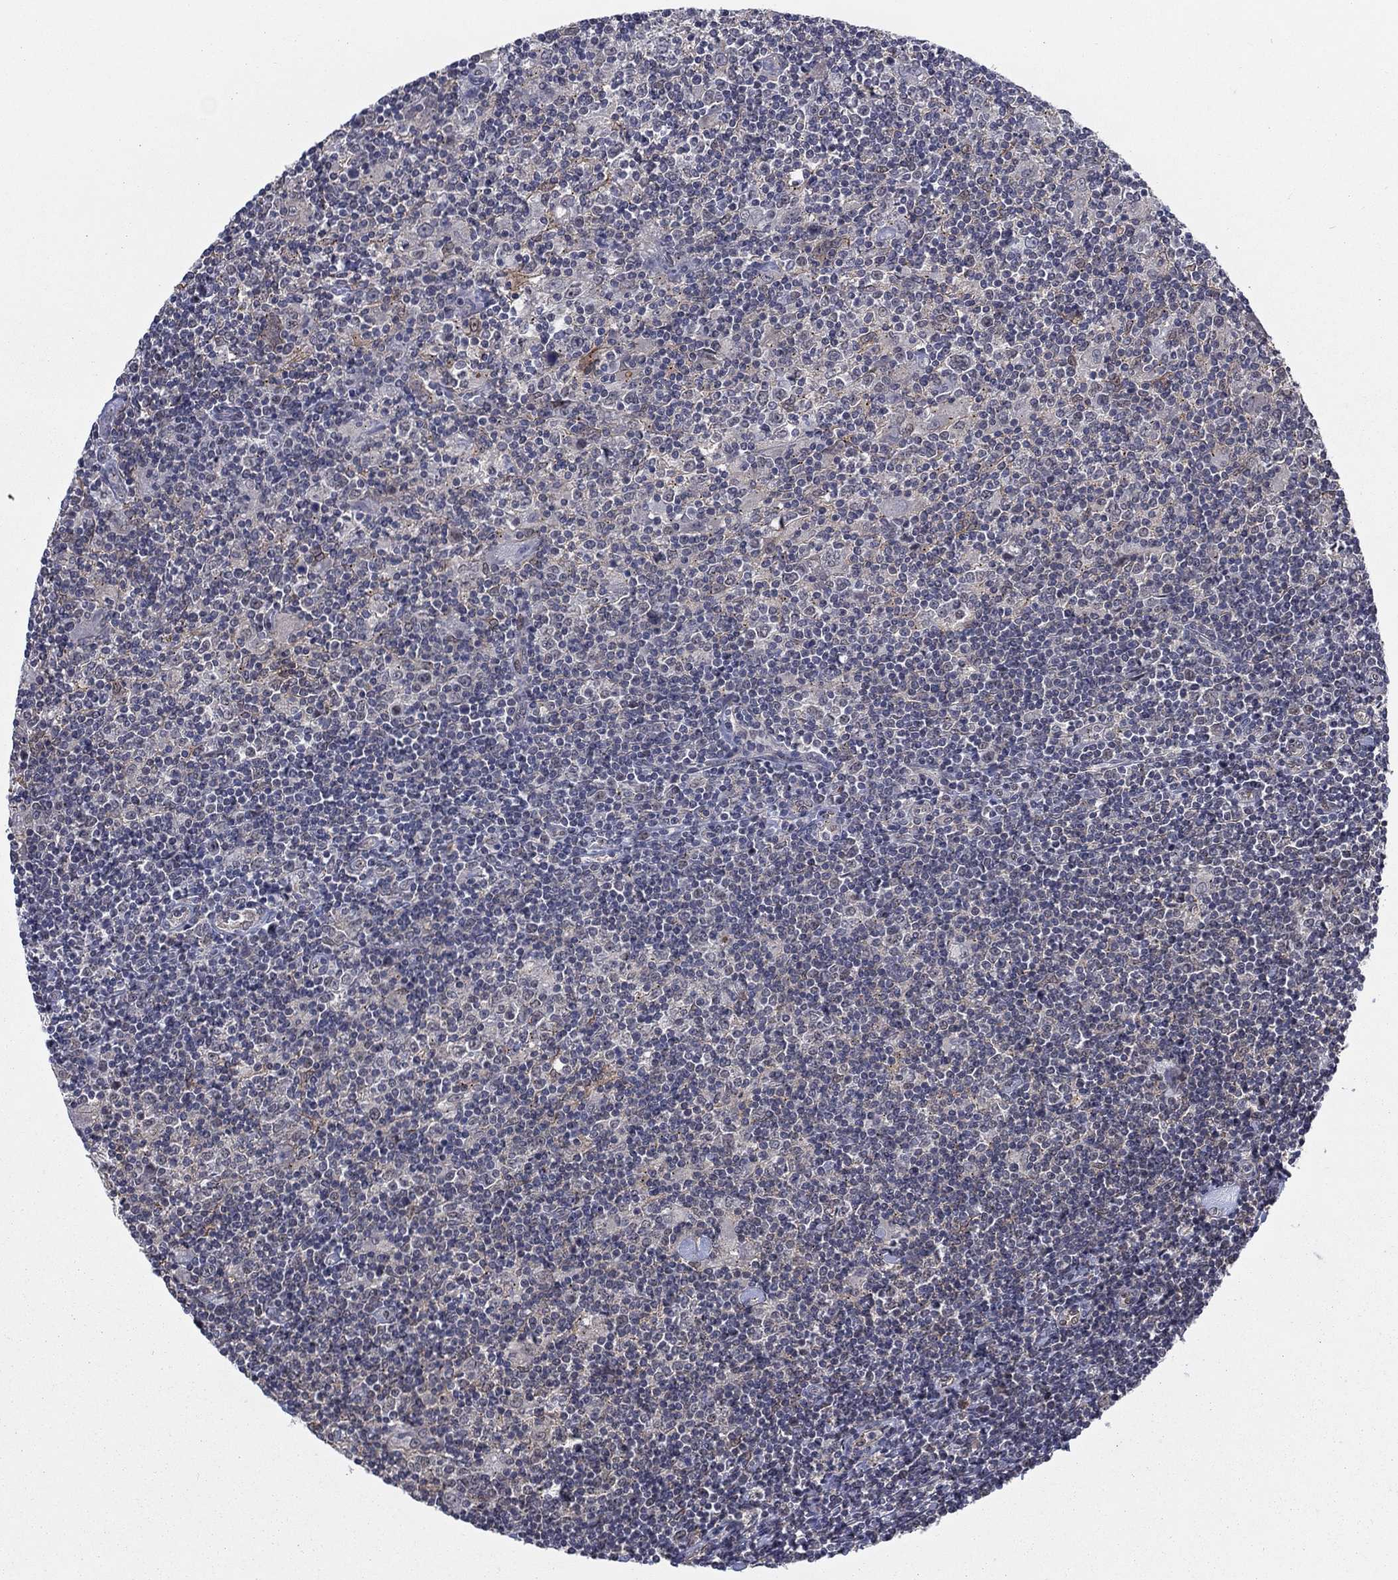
{"staining": {"intensity": "negative", "quantity": "none", "location": "none"}, "tissue": "lymphoma", "cell_type": "Tumor cells", "image_type": "cancer", "snomed": [{"axis": "morphology", "description": "Hodgkin's disease, NOS"}, {"axis": "topography", "description": "Lymph node"}], "caption": "There is no significant staining in tumor cells of Hodgkin's disease.", "gene": "SH3RF1", "patient": {"sex": "male", "age": 40}}